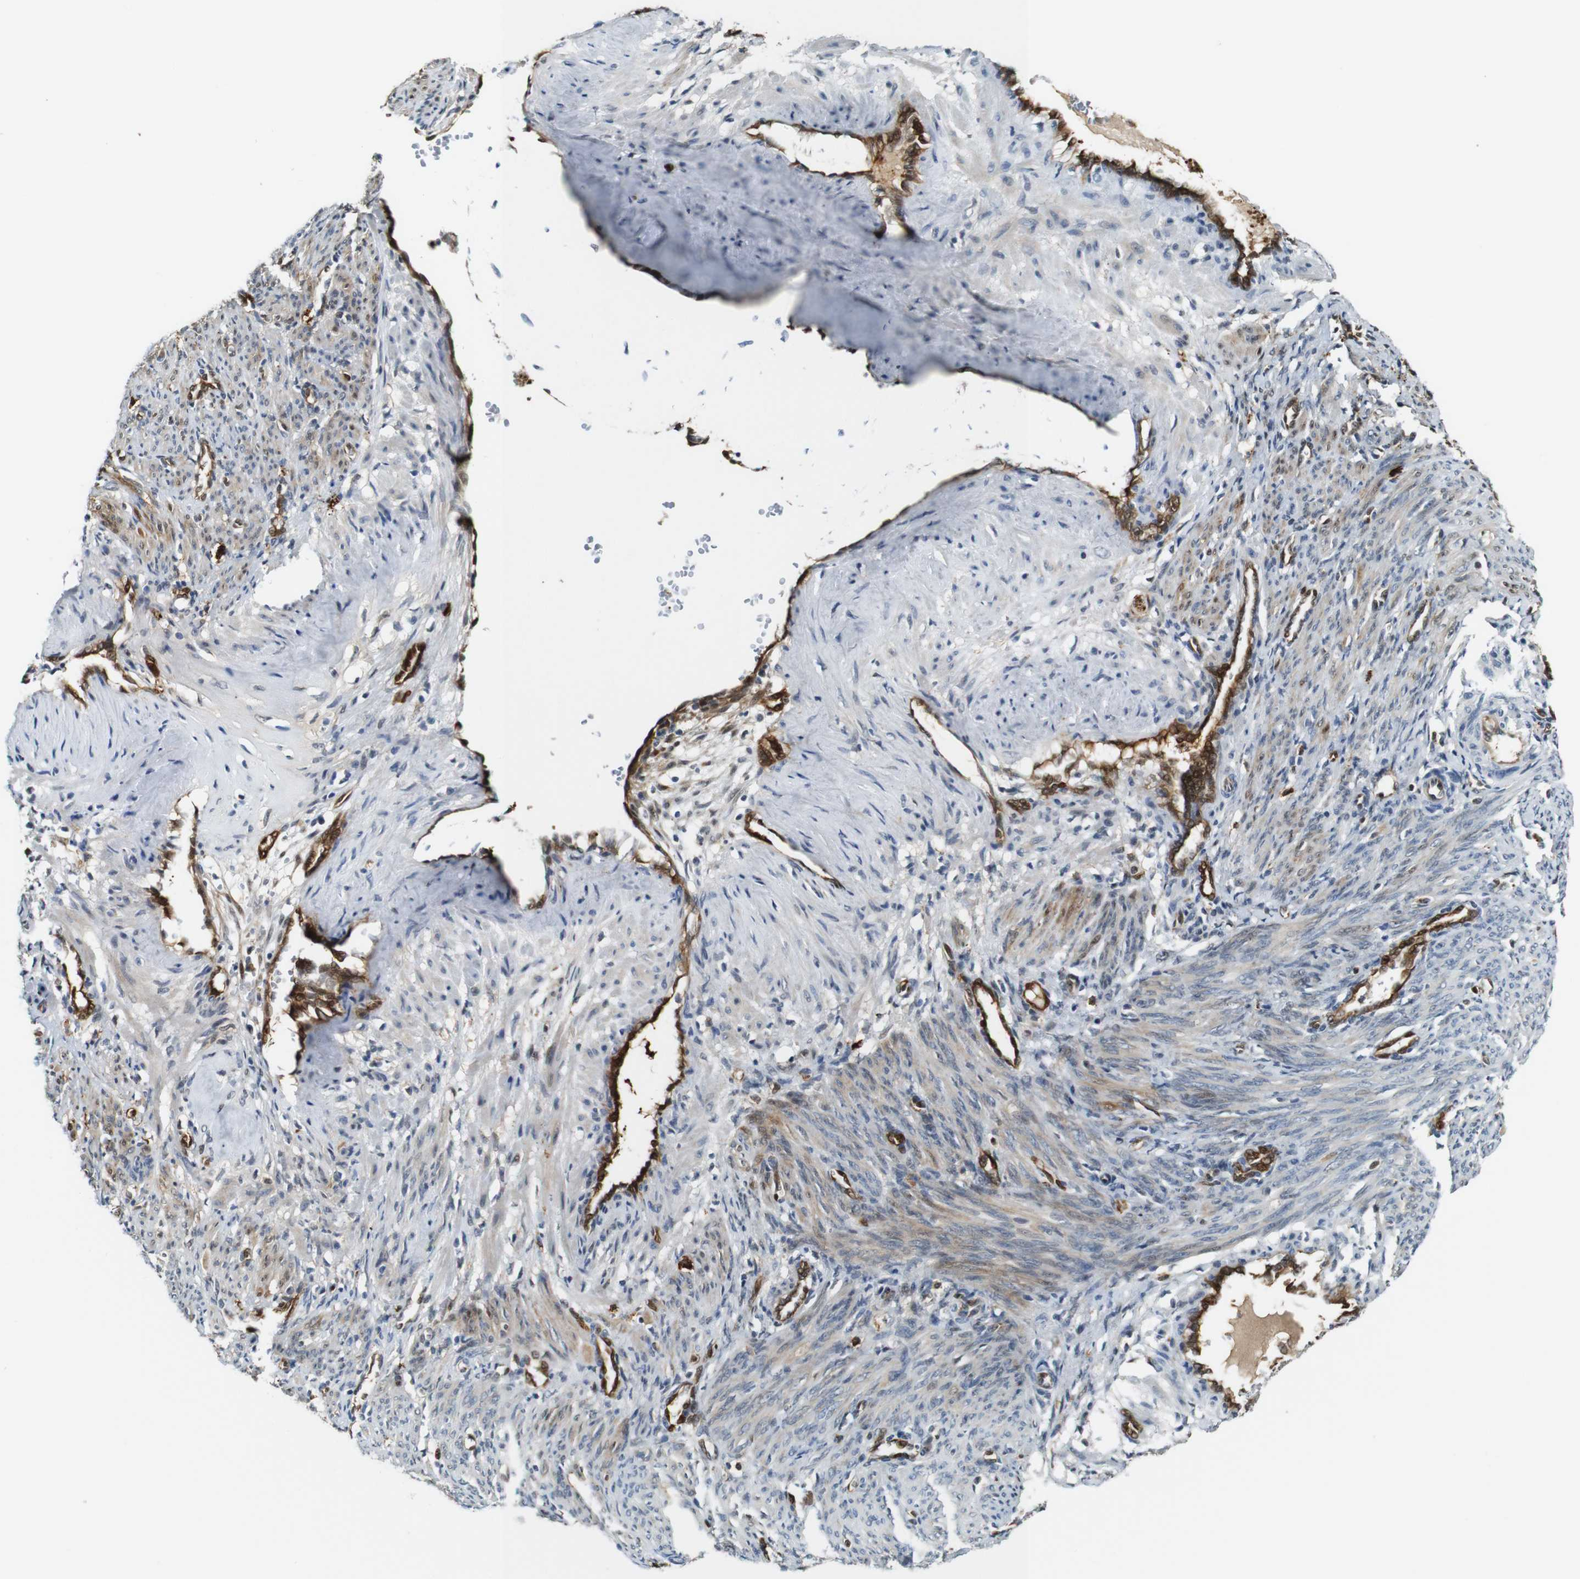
{"staining": {"intensity": "weak", "quantity": "25%-75%", "location": "cytoplasmic/membranous"}, "tissue": "smooth muscle", "cell_type": "Smooth muscle cells", "image_type": "normal", "snomed": [{"axis": "morphology", "description": "Normal tissue, NOS"}, {"axis": "topography", "description": "Endometrium"}], "caption": "High-power microscopy captured an IHC photomicrograph of unremarkable smooth muscle, revealing weak cytoplasmic/membranous expression in about 25%-75% of smooth muscle cells.", "gene": "LXN", "patient": {"sex": "female", "age": 33}}